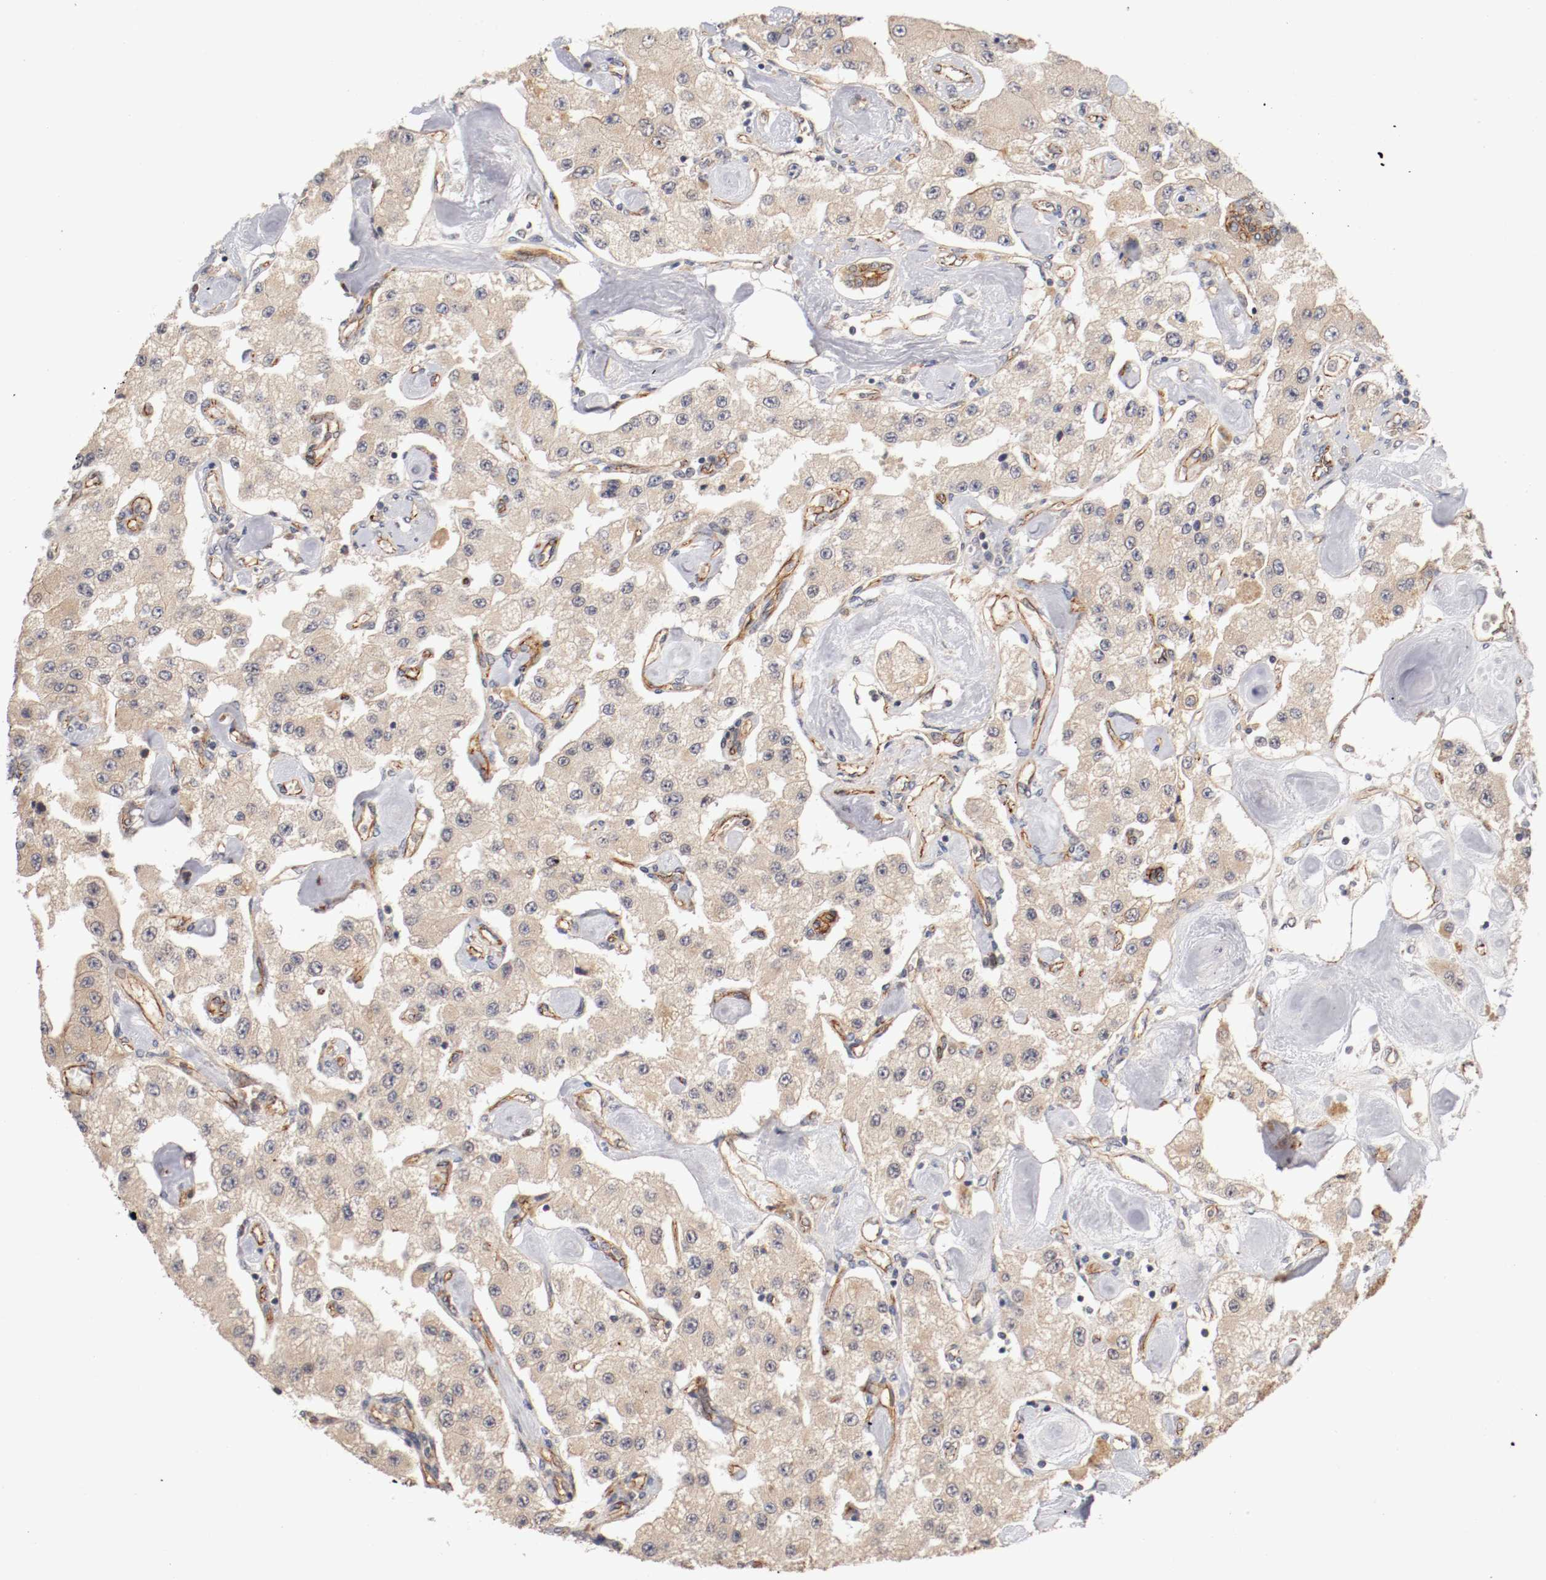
{"staining": {"intensity": "weak", "quantity": ">75%", "location": "cytoplasmic/membranous"}, "tissue": "carcinoid", "cell_type": "Tumor cells", "image_type": "cancer", "snomed": [{"axis": "morphology", "description": "Carcinoid, malignant, NOS"}, {"axis": "topography", "description": "Pancreas"}], "caption": "About >75% of tumor cells in human malignant carcinoid reveal weak cytoplasmic/membranous protein staining as visualized by brown immunohistochemical staining.", "gene": "TYK2", "patient": {"sex": "male", "age": 41}}